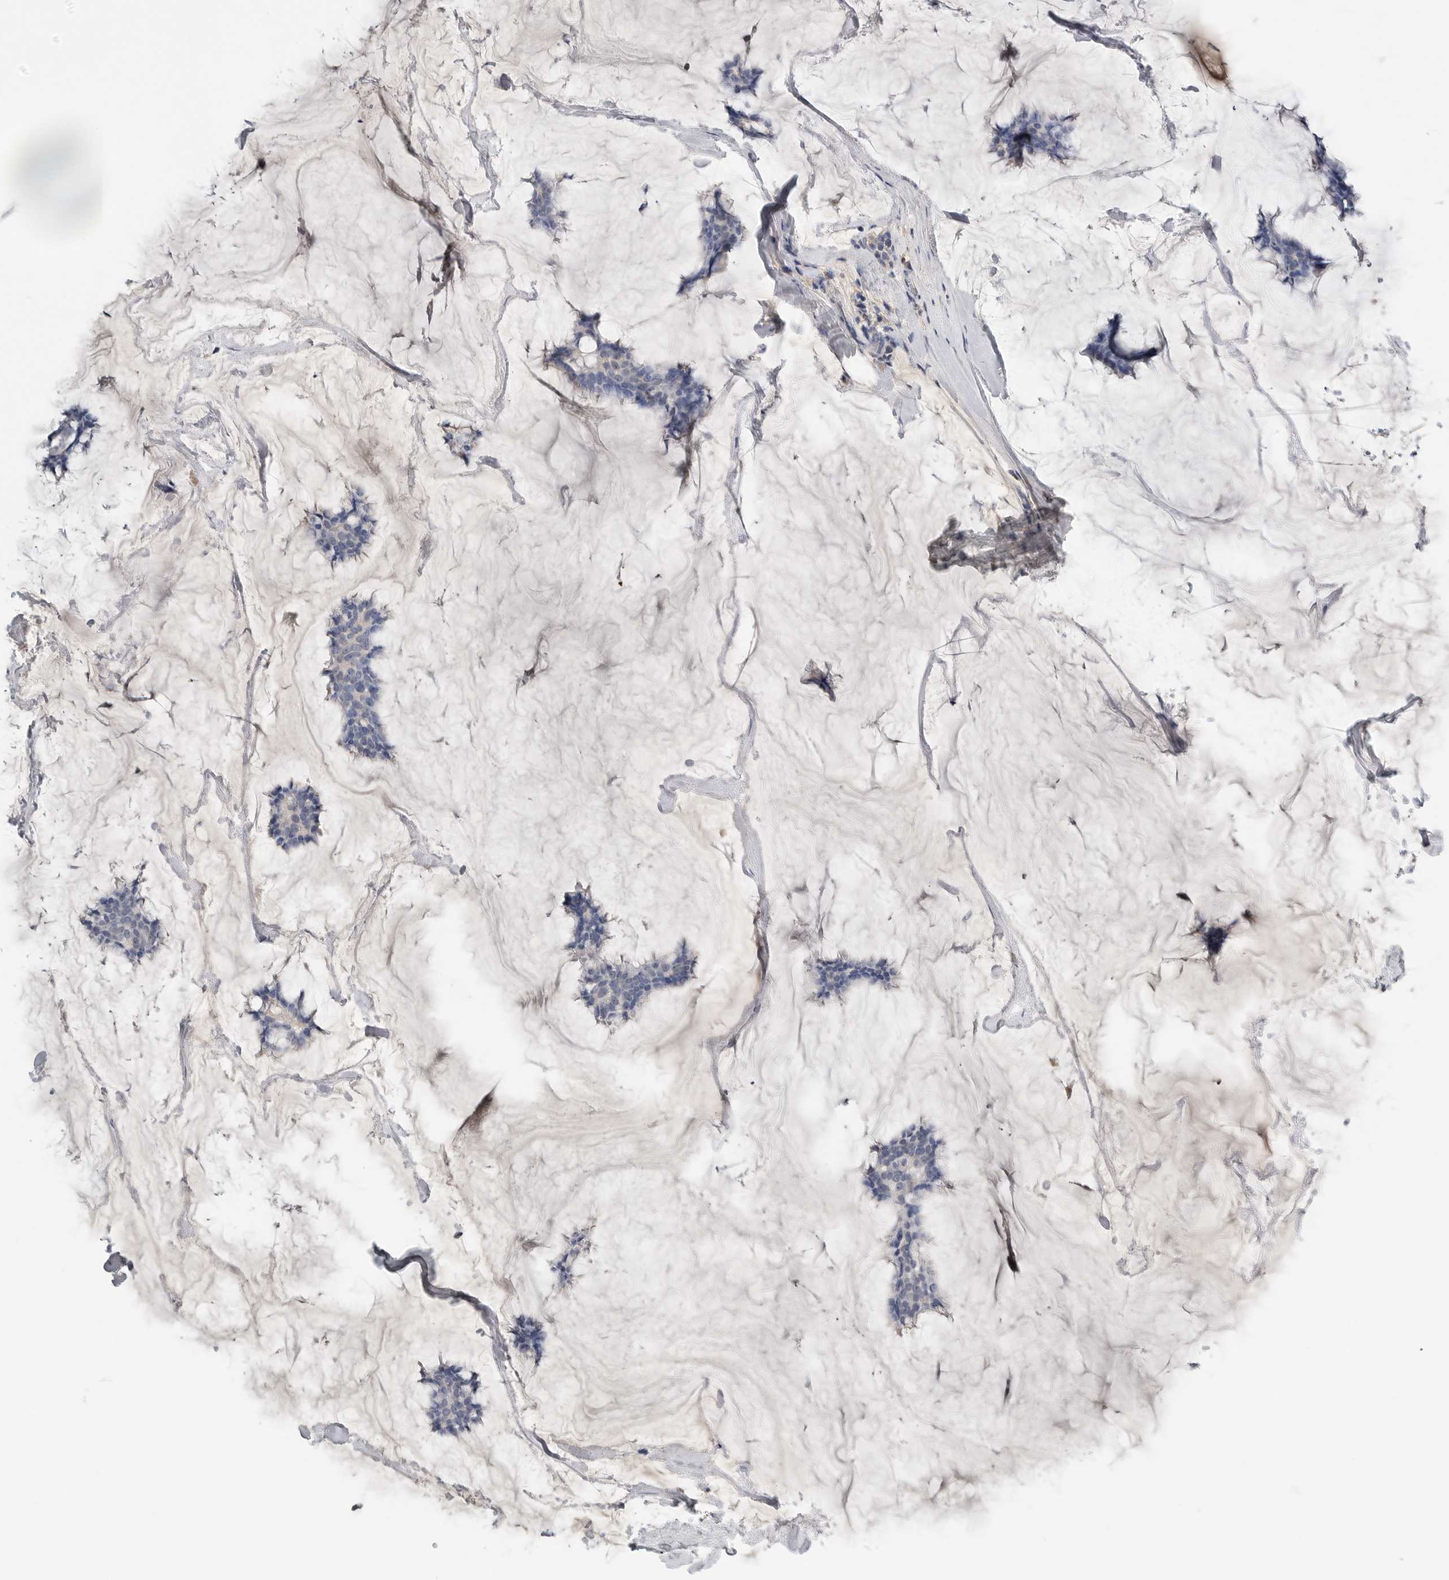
{"staining": {"intensity": "negative", "quantity": "none", "location": "none"}, "tissue": "breast cancer", "cell_type": "Tumor cells", "image_type": "cancer", "snomed": [{"axis": "morphology", "description": "Duct carcinoma"}, {"axis": "topography", "description": "Breast"}], "caption": "Immunohistochemistry (IHC) of human breast invasive ductal carcinoma displays no positivity in tumor cells.", "gene": "FABP6", "patient": {"sex": "female", "age": 93}}